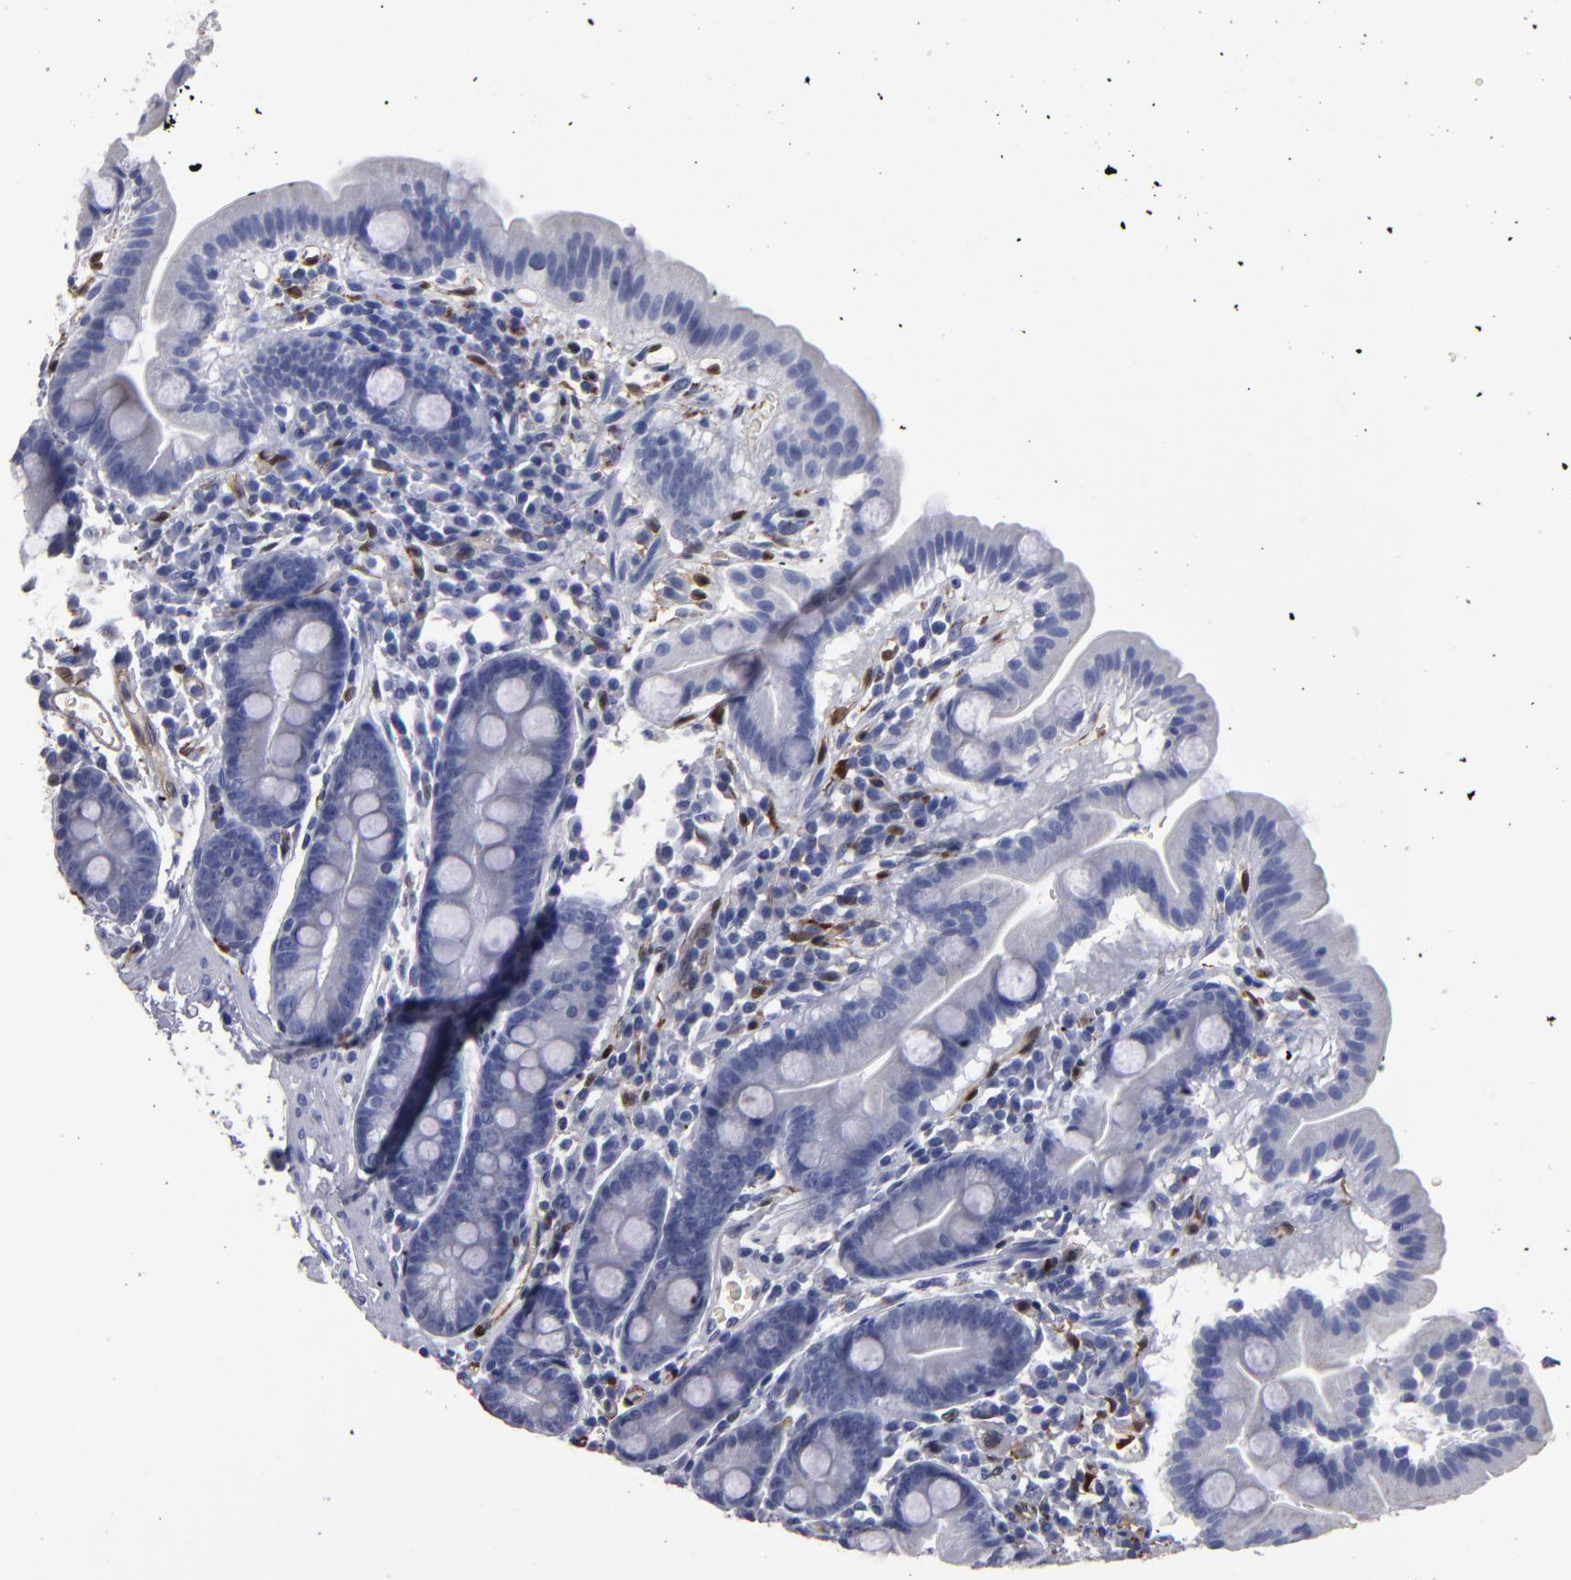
{"staining": {"intensity": "negative", "quantity": "none", "location": "none"}, "tissue": "duodenum", "cell_type": "Glandular cells", "image_type": "normal", "snomed": [{"axis": "morphology", "description": "Normal tissue, NOS"}, {"axis": "topography", "description": "Duodenum"}], "caption": "Immunohistochemistry image of benign human duodenum stained for a protein (brown), which demonstrates no staining in glandular cells. (Brightfield microscopy of DAB (3,3'-diaminobenzidine) IHC at high magnification).", "gene": "FABP4", "patient": {"sex": "male", "age": 50}}